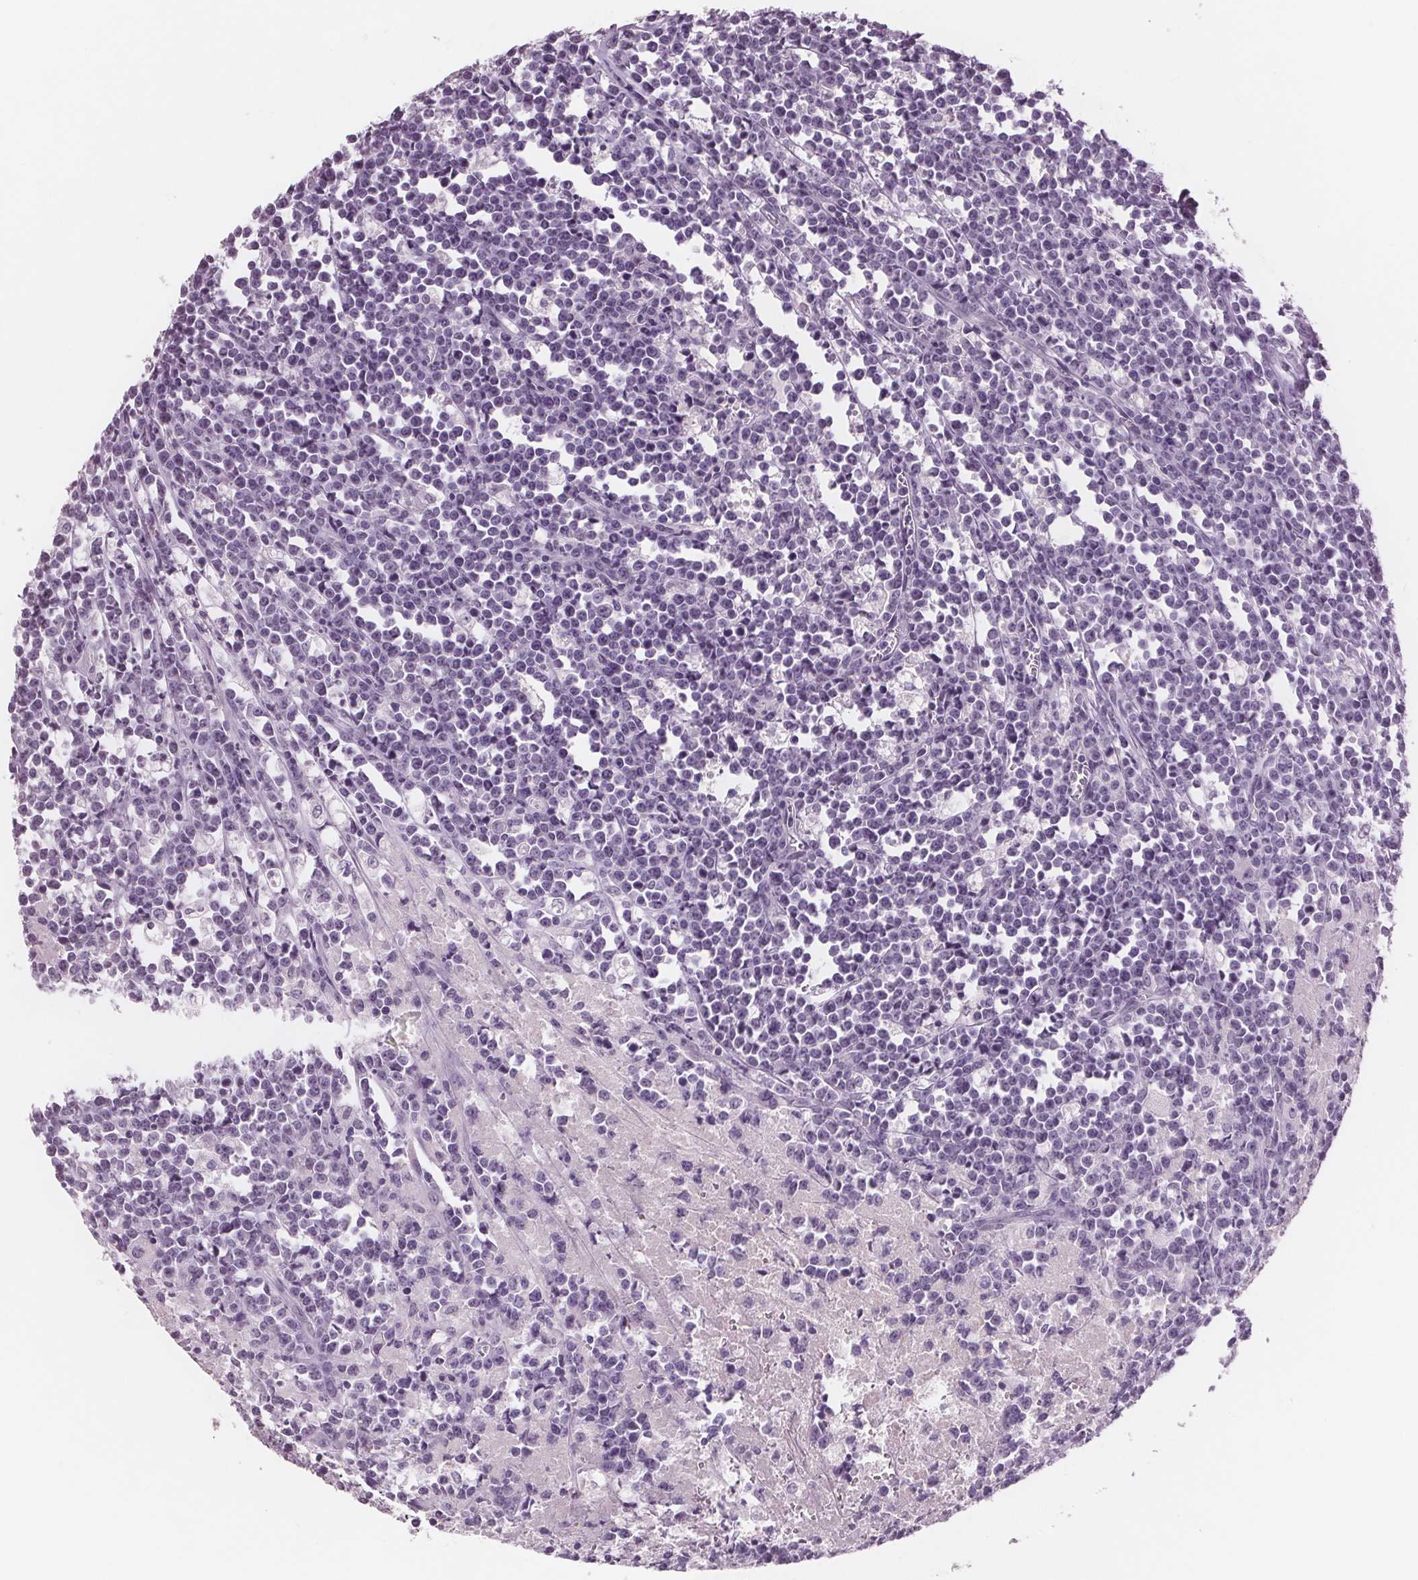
{"staining": {"intensity": "negative", "quantity": "none", "location": "none"}, "tissue": "lymphoma", "cell_type": "Tumor cells", "image_type": "cancer", "snomed": [{"axis": "morphology", "description": "Malignant lymphoma, non-Hodgkin's type, High grade"}, {"axis": "topography", "description": "Small intestine"}], "caption": "DAB (3,3'-diaminobenzidine) immunohistochemical staining of human lymphoma shows no significant expression in tumor cells.", "gene": "AMBP", "patient": {"sex": "female", "age": 56}}